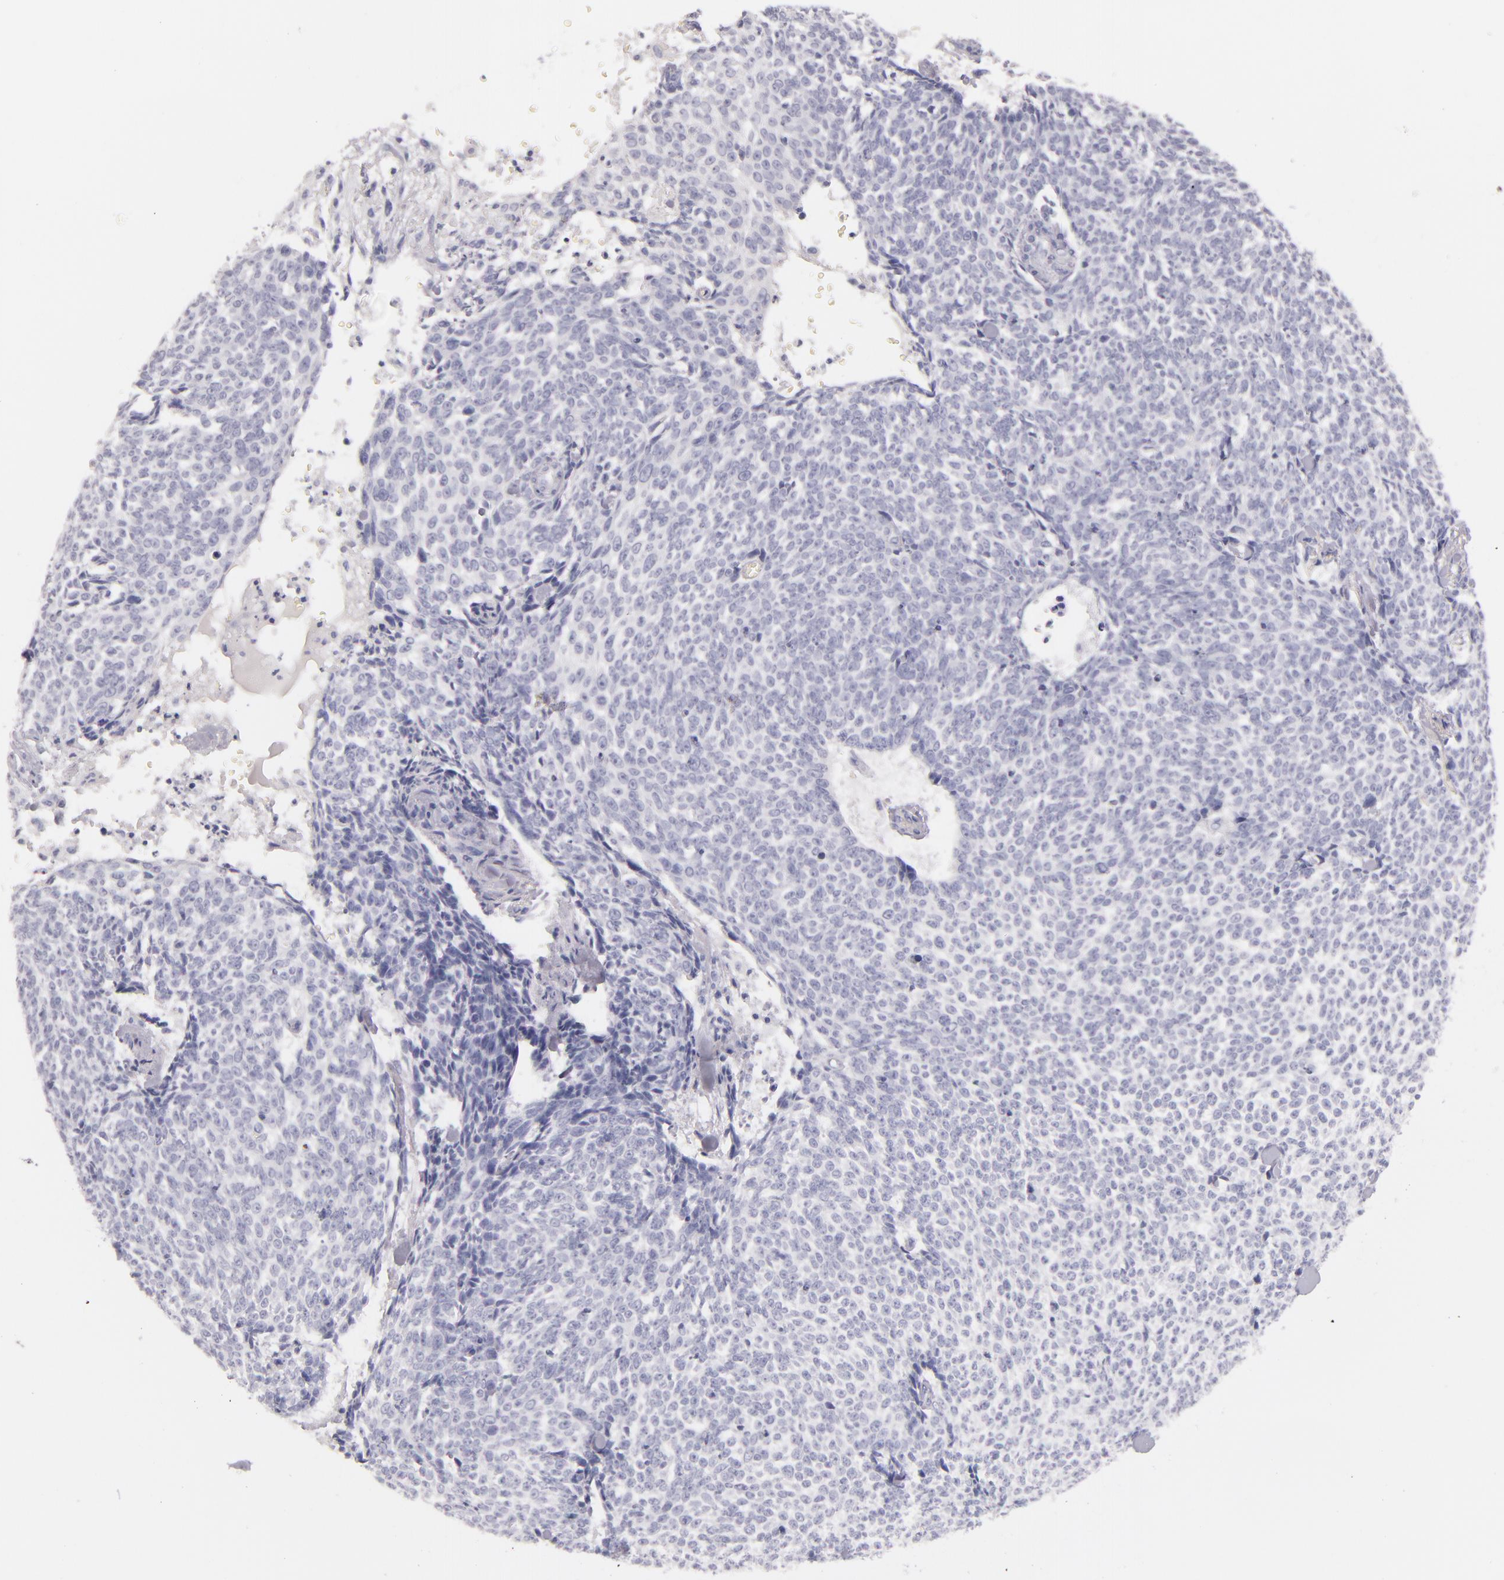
{"staining": {"intensity": "negative", "quantity": "none", "location": "none"}, "tissue": "skin cancer", "cell_type": "Tumor cells", "image_type": "cancer", "snomed": [{"axis": "morphology", "description": "Basal cell carcinoma"}, {"axis": "topography", "description": "Skin"}], "caption": "Immunohistochemistry (IHC) of skin cancer exhibits no expression in tumor cells.", "gene": "FABP1", "patient": {"sex": "female", "age": 89}}